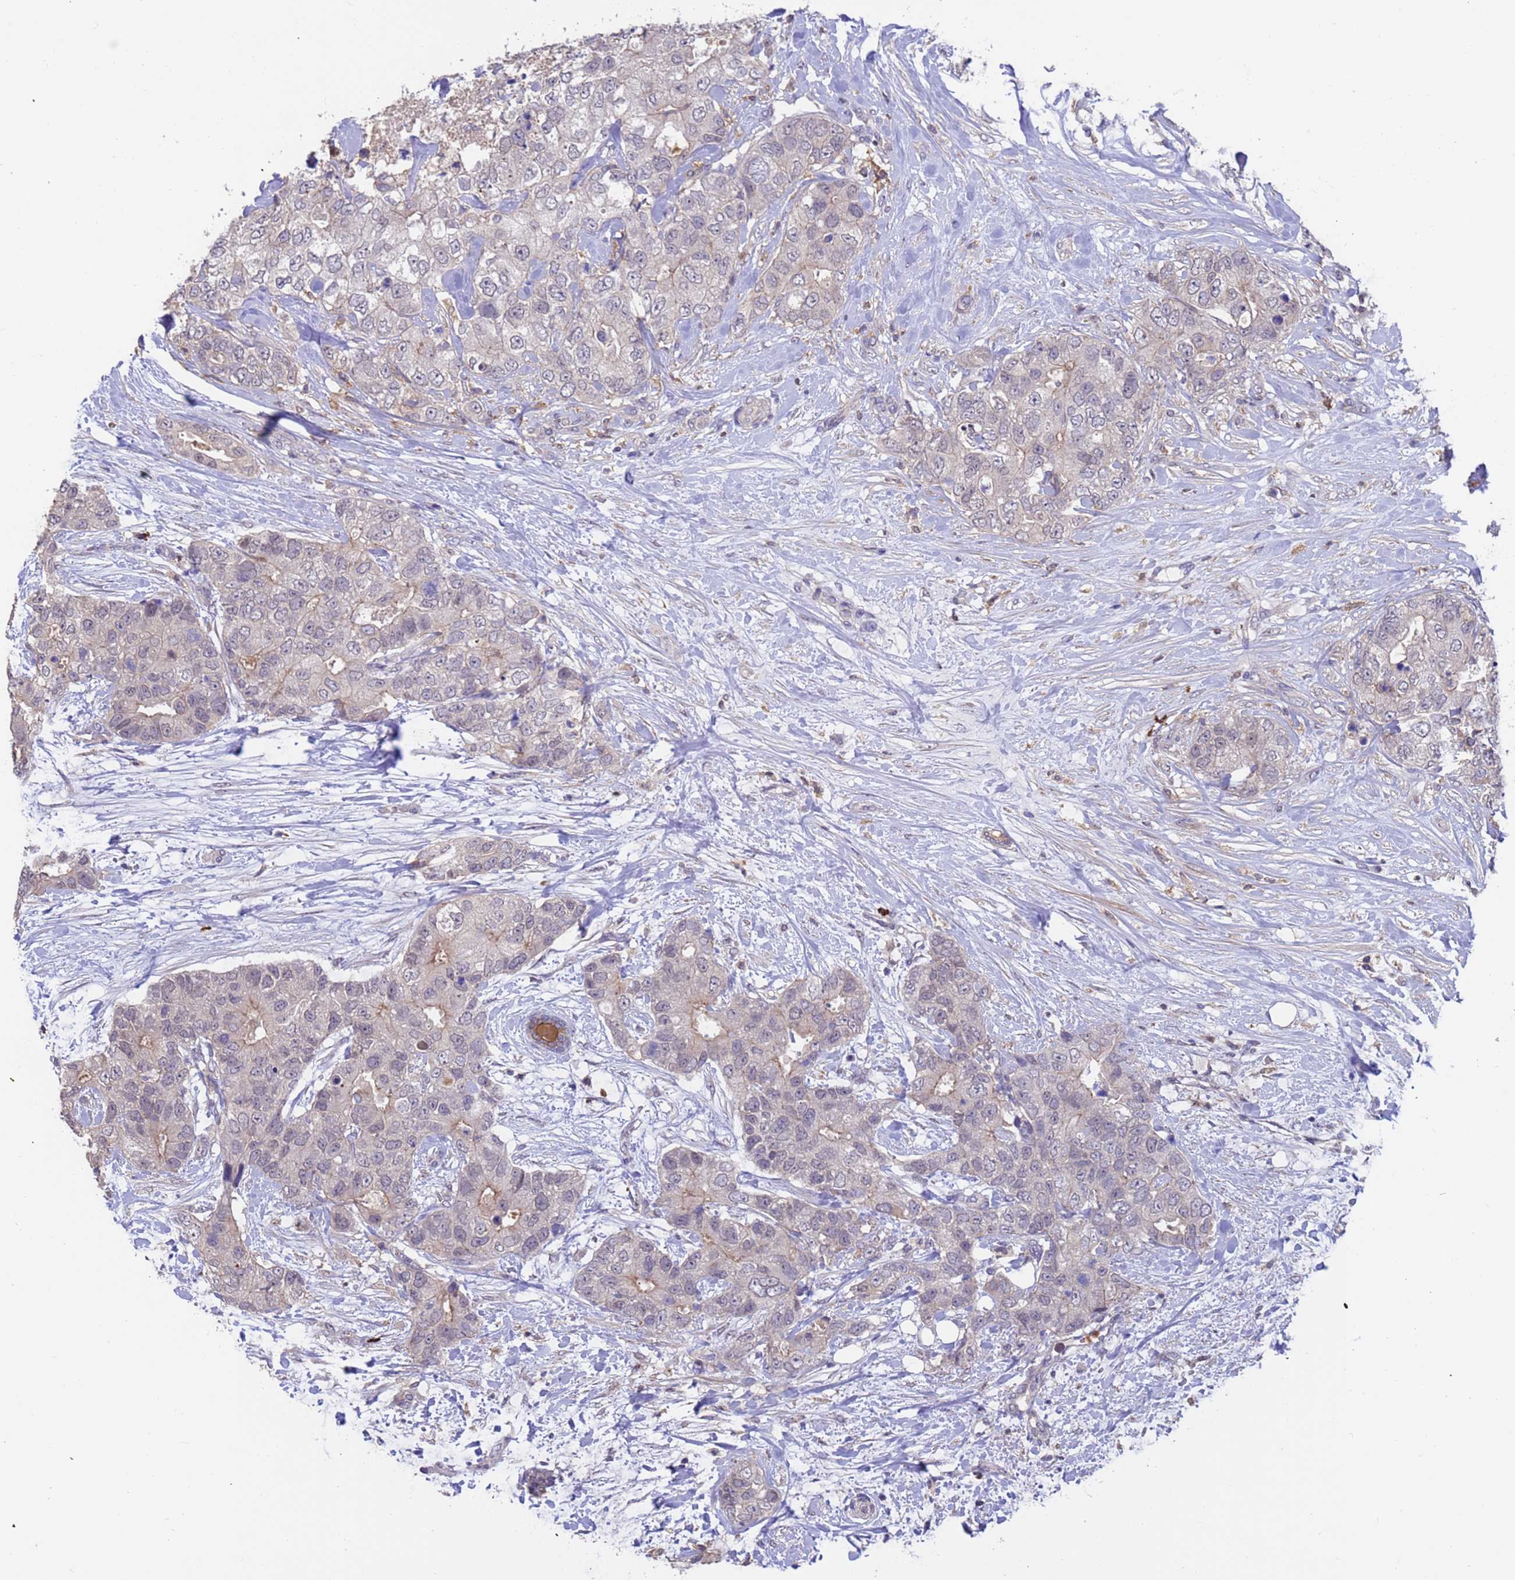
{"staining": {"intensity": "weak", "quantity": "<25%", "location": "cytoplasmic/membranous"}, "tissue": "breast cancer", "cell_type": "Tumor cells", "image_type": "cancer", "snomed": [{"axis": "morphology", "description": "Duct carcinoma"}, {"axis": "topography", "description": "Breast"}], "caption": "There is no significant expression in tumor cells of breast cancer.", "gene": "AMPD3", "patient": {"sex": "female", "age": 62}}